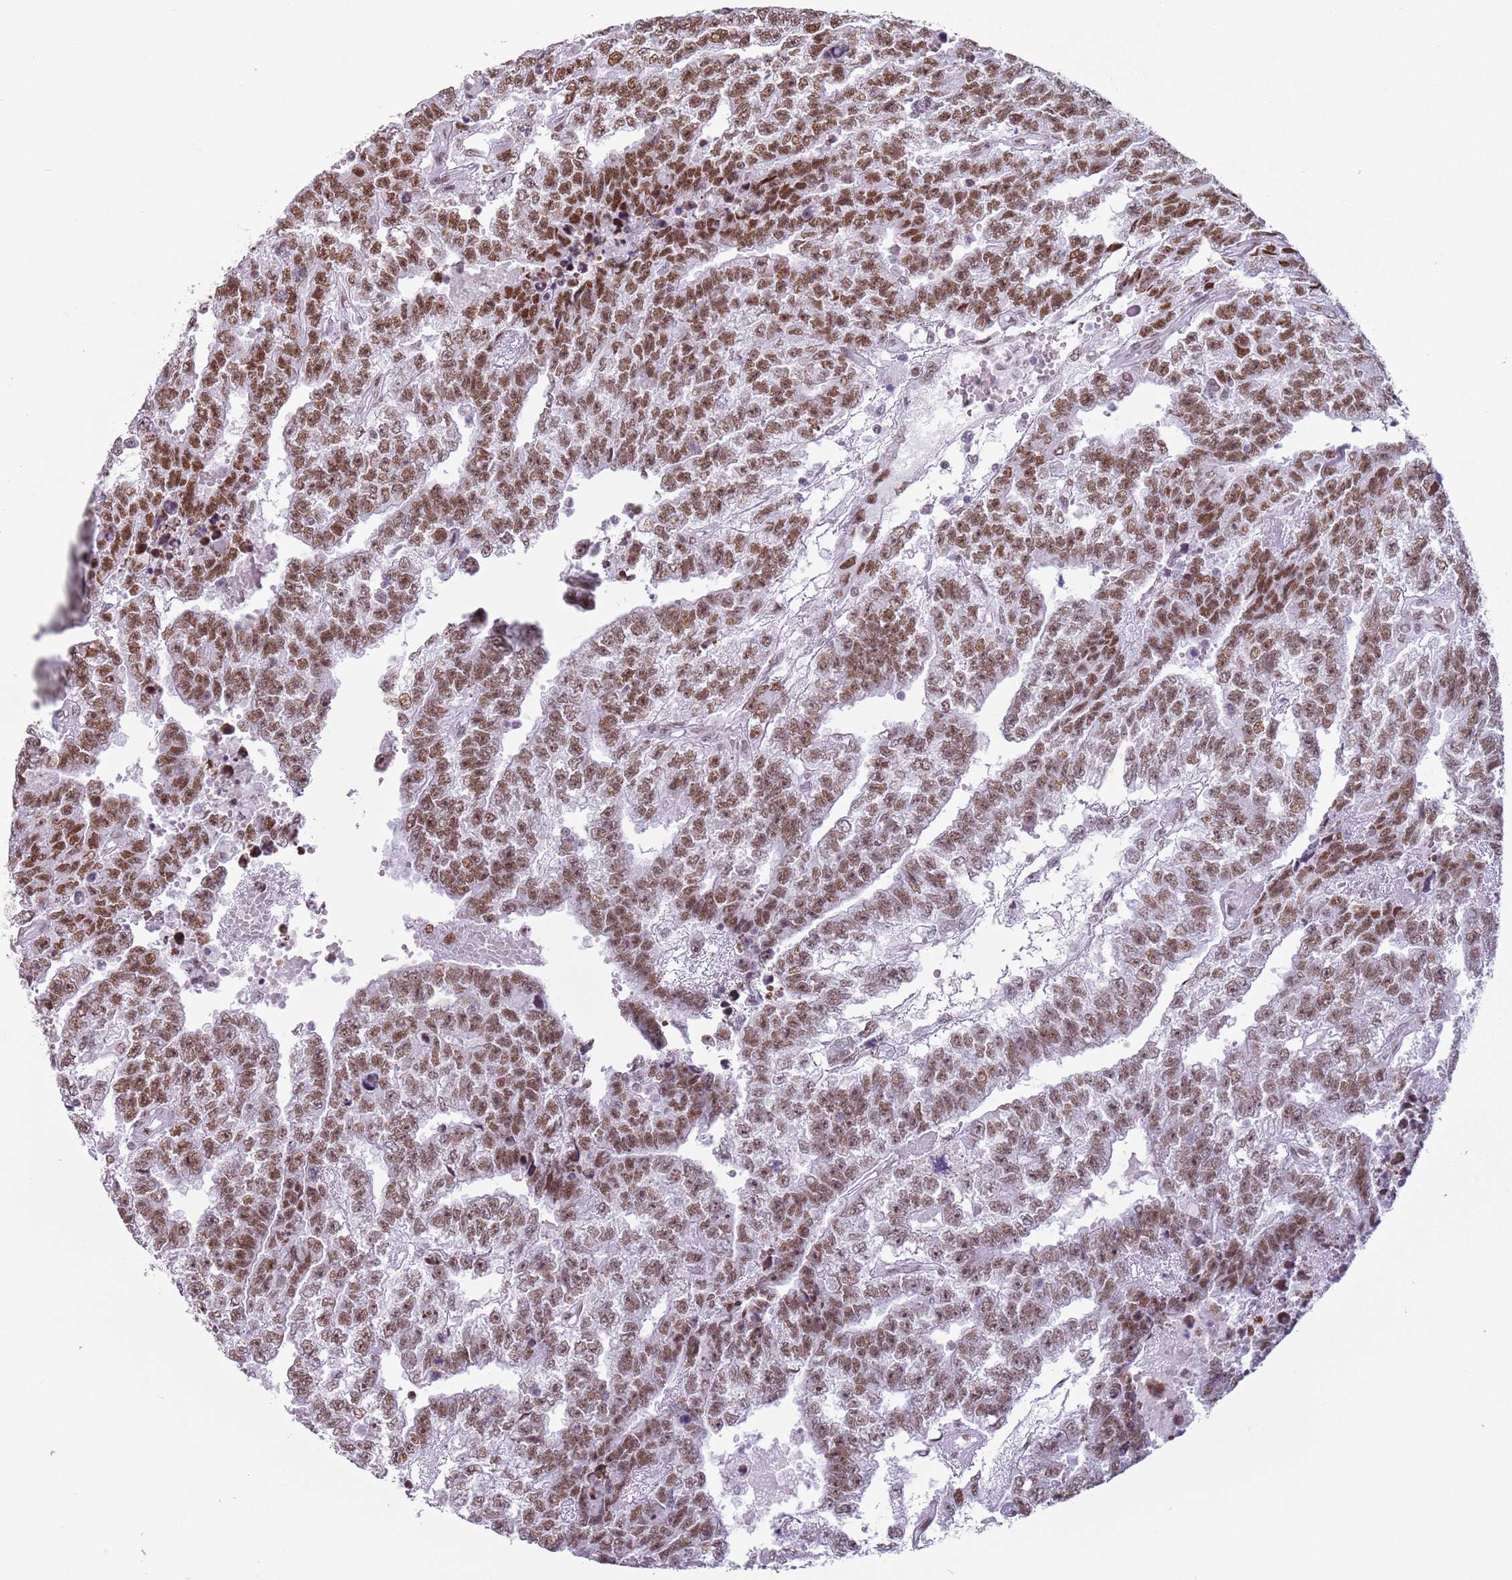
{"staining": {"intensity": "moderate", "quantity": ">75%", "location": "nuclear"}, "tissue": "testis cancer", "cell_type": "Tumor cells", "image_type": "cancer", "snomed": [{"axis": "morphology", "description": "Carcinoma, Embryonal, NOS"}, {"axis": "topography", "description": "Testis"}], "caption": "A histopathology image of embryonal carcinoma (testis) stained for a protein demonstrates moderate nuclear brown staining in tumor cells.", "gene": "FAM104B", "patient": {"sex": "male", "age": 25}}